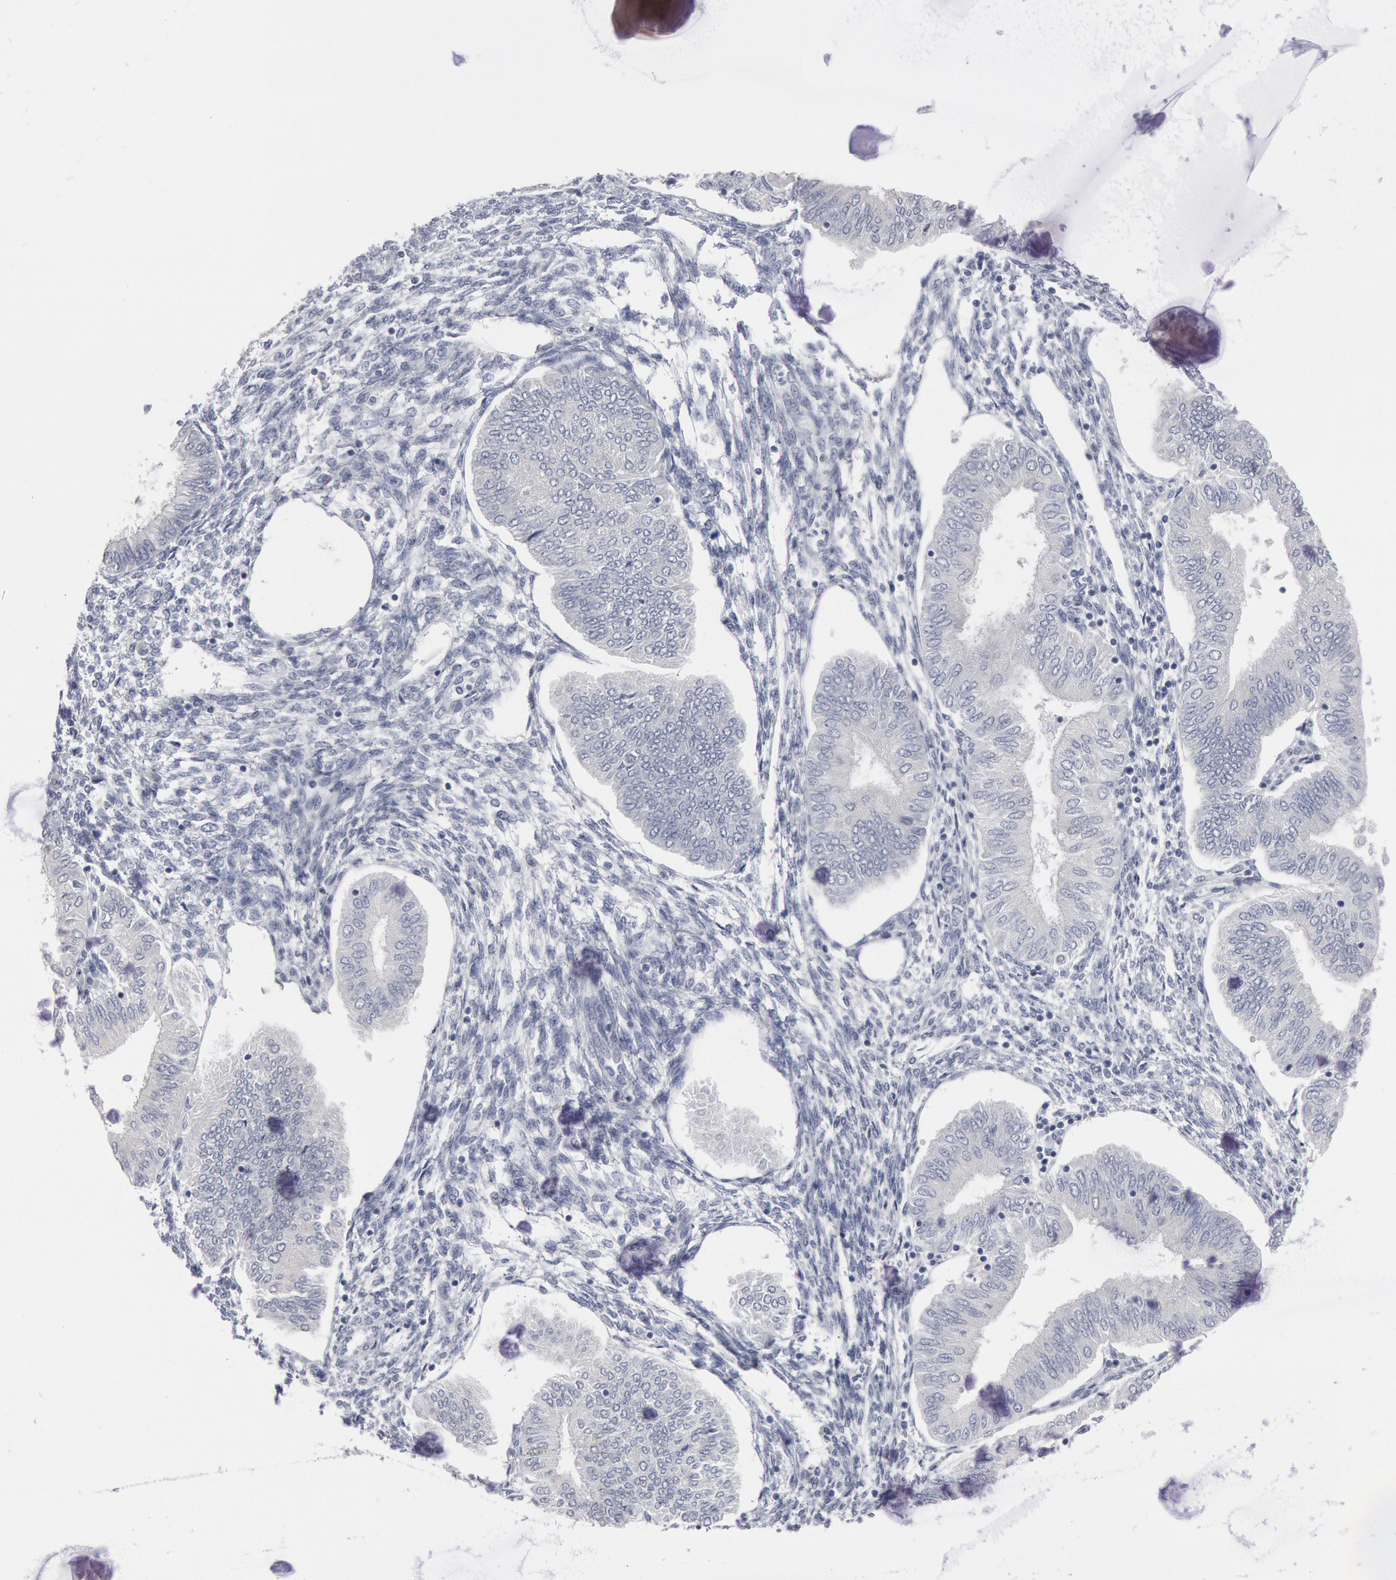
{"staining": {"intensity": "negative", "quantity": "none", "location": "none"}, "tissue": "endometrial cancer", "cell_type": "Tumor cells", "image_type": "cancer", "snomed": [{"axis": "morphology", "description": "Adenocarcinoma, NOS"}, {"axis": "topography", "description": "Endometrium"}], "caption": "Photomicrograph shows no significant protein staining in tumor cells of endometrial adenocarcinoma.", "gene": "DMC1", "patient": {"sex": "female", "age": 51}}